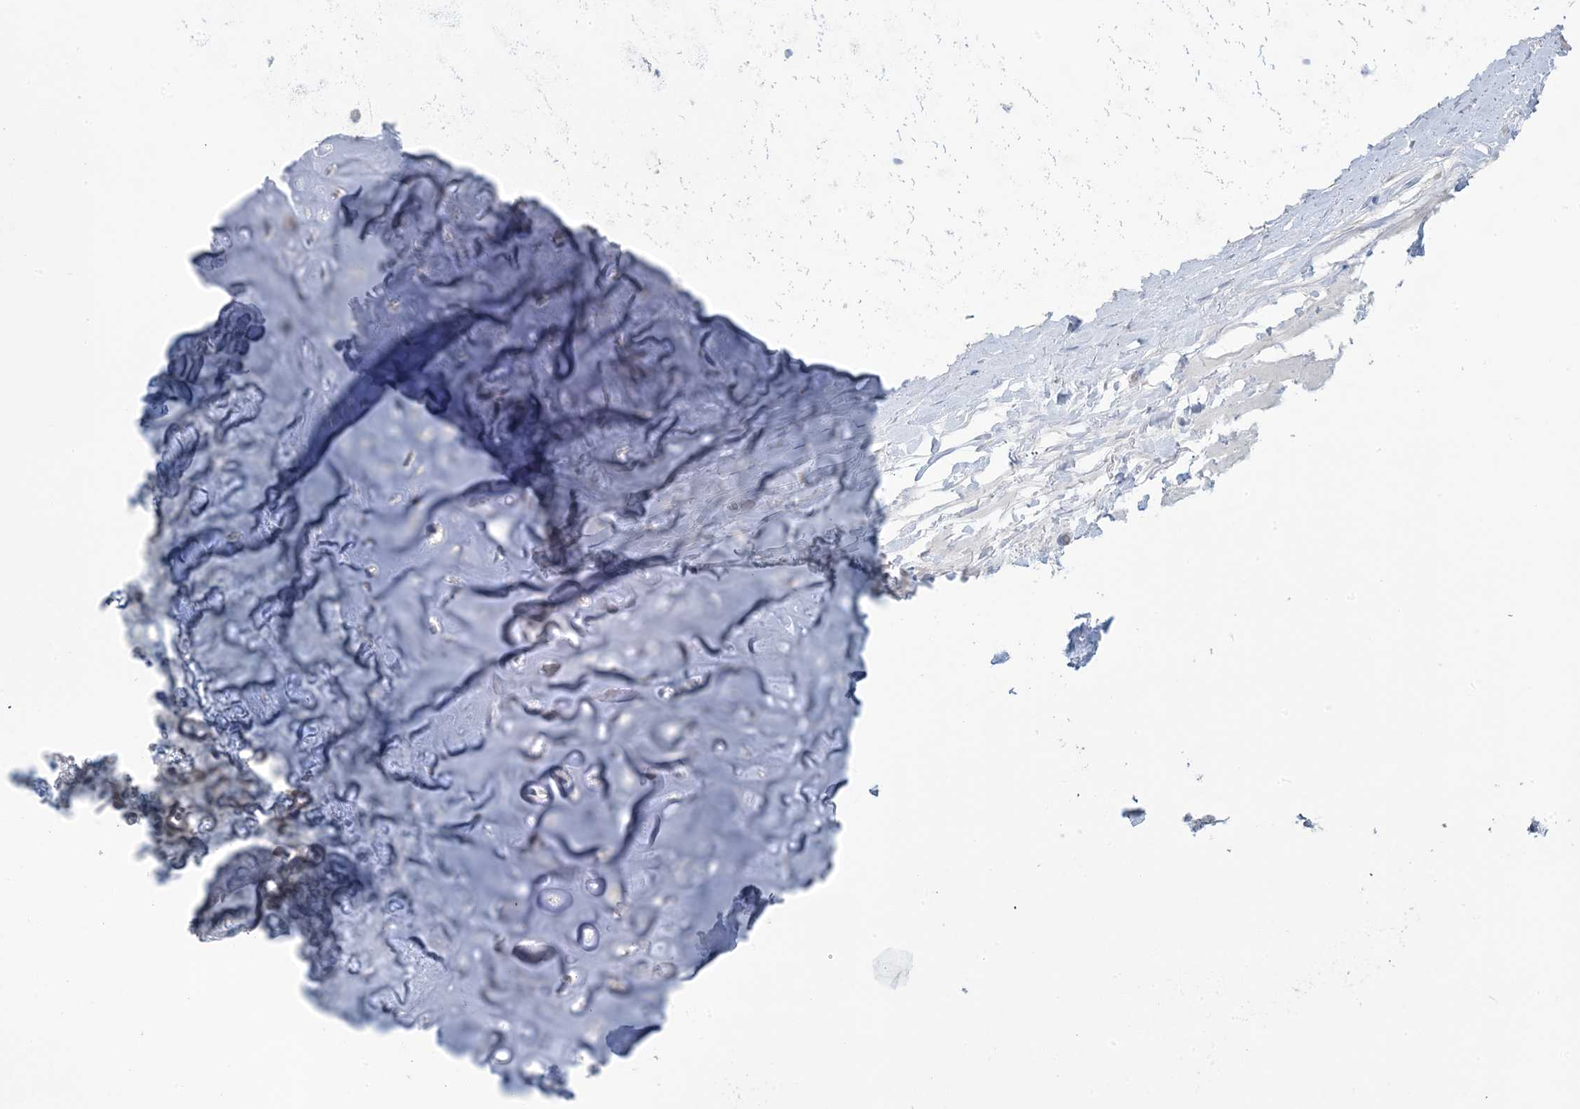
{"staining": {"intensity": "negative", "quantity": "none", "location": "none"}, "tissue": "adipose tissue", "cell_type": "Adipocytes", "image_type": "normal", "snomed": [{"axis": "morphology", "description": "Normal tissue, NOS"}, {"axis": "topography", "description": "Cartilage tissue"}], "caption": "DAB (3,3'-diaminobenzidine) immunohistochemical staining of benign adipose tissue exhibits no significant expression in adipocytes. The staining was performed using DAB to visualize the protein expression in brown, while the nuclei were stained in blue with hematoxylin (Magnification: 20x).", "gene": "MTHFD2L", "patient": {"sex": "female", "age": 63}}